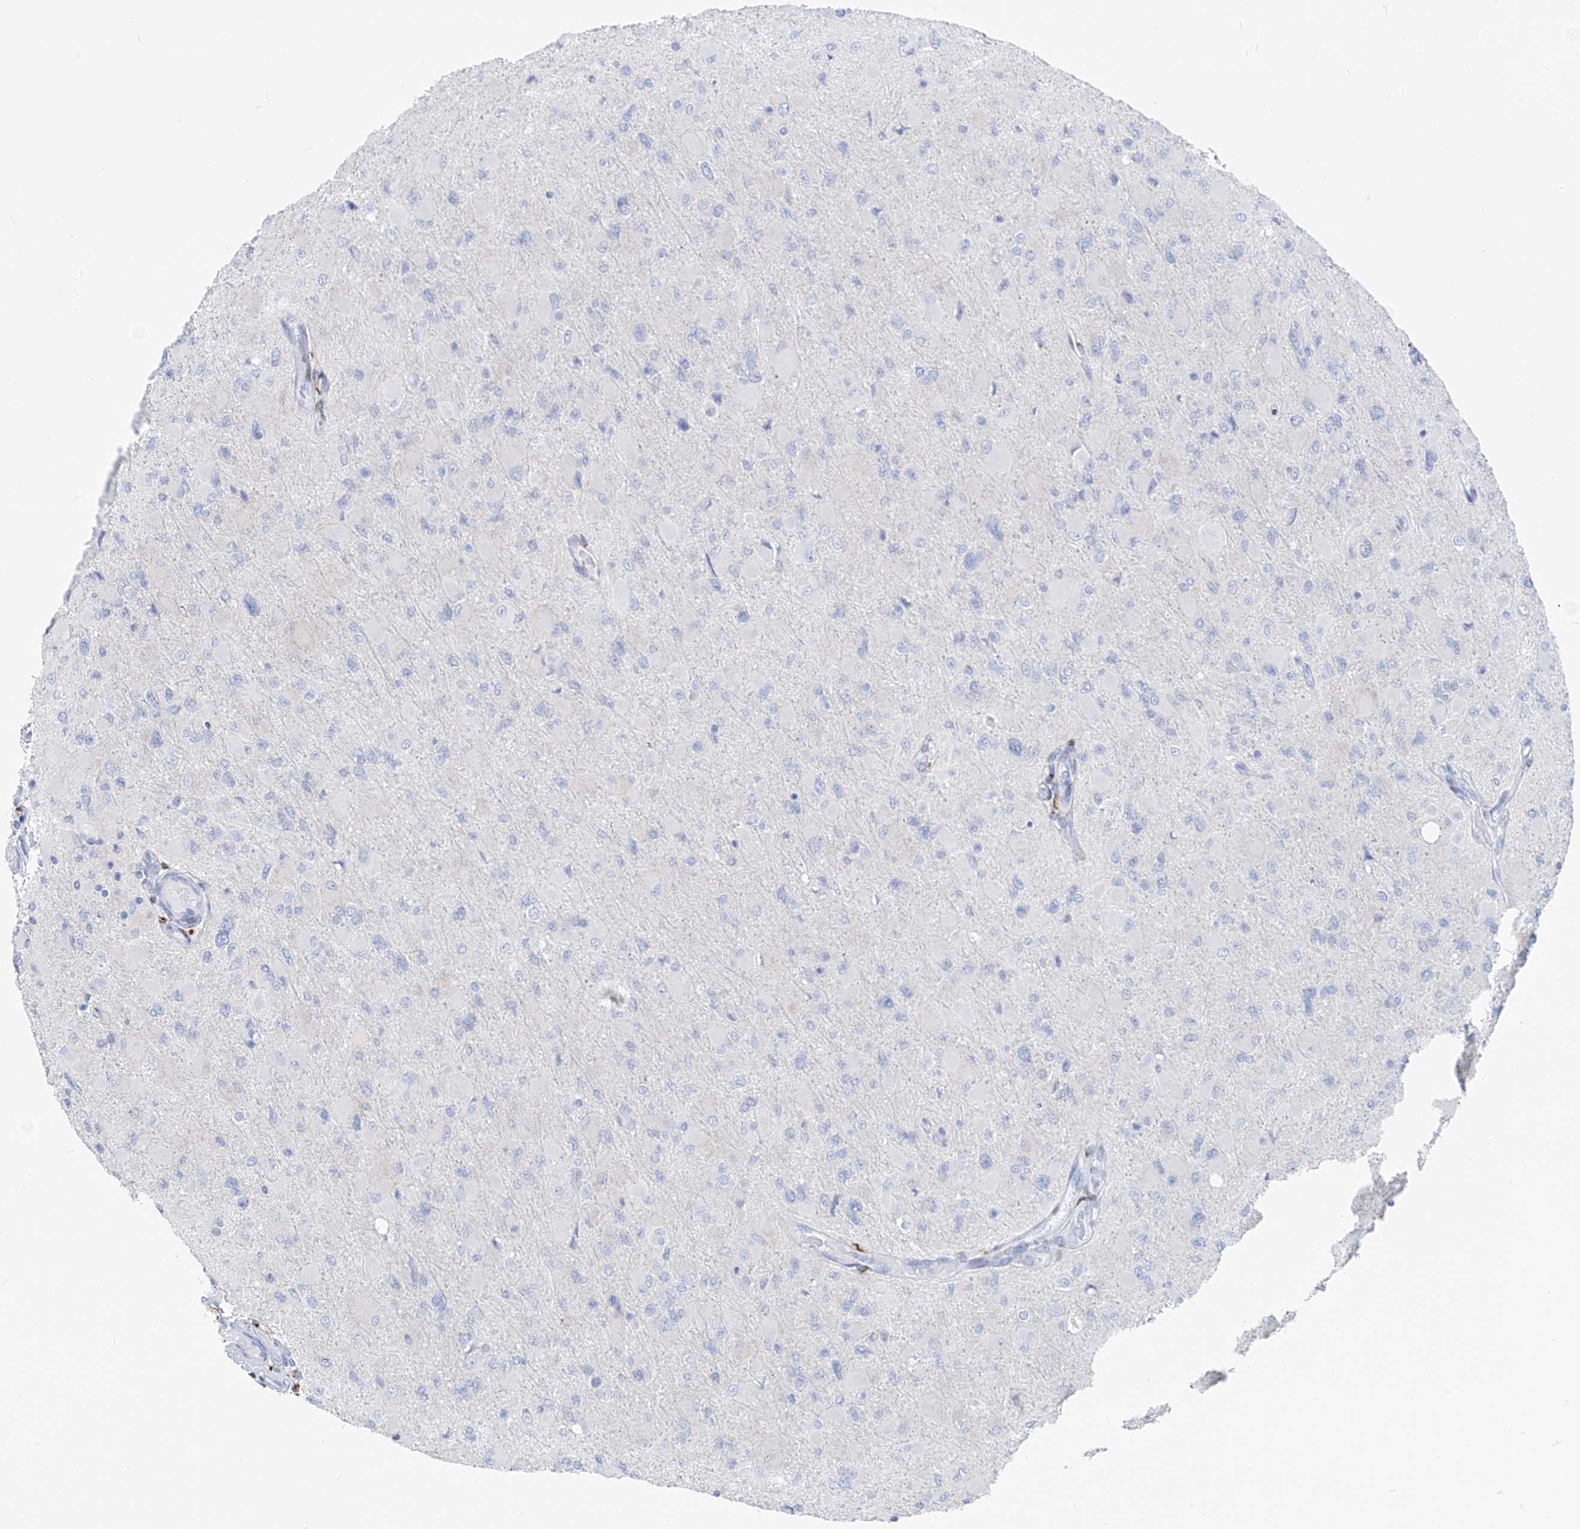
{"staining": {"intensity": "negative", "quantity": "none", "location": "none"}, "tissue": "glioma", "cell_type": "Tumor cells", "image_type": "cancer", "snomed": [{"axis": "morphology", "description": "Glioma, malignant, High grade"}, {"axis": "topography", "description": "Cerebral cortex"}], "caption": "High power microscopy histopathology image of an immunohistochemistry micrograph of malignant high-grade glioma, revealing no significant staining in tumor cells.", "gene": "FRS3", "patient": {"sex": "female", "age": 36}}